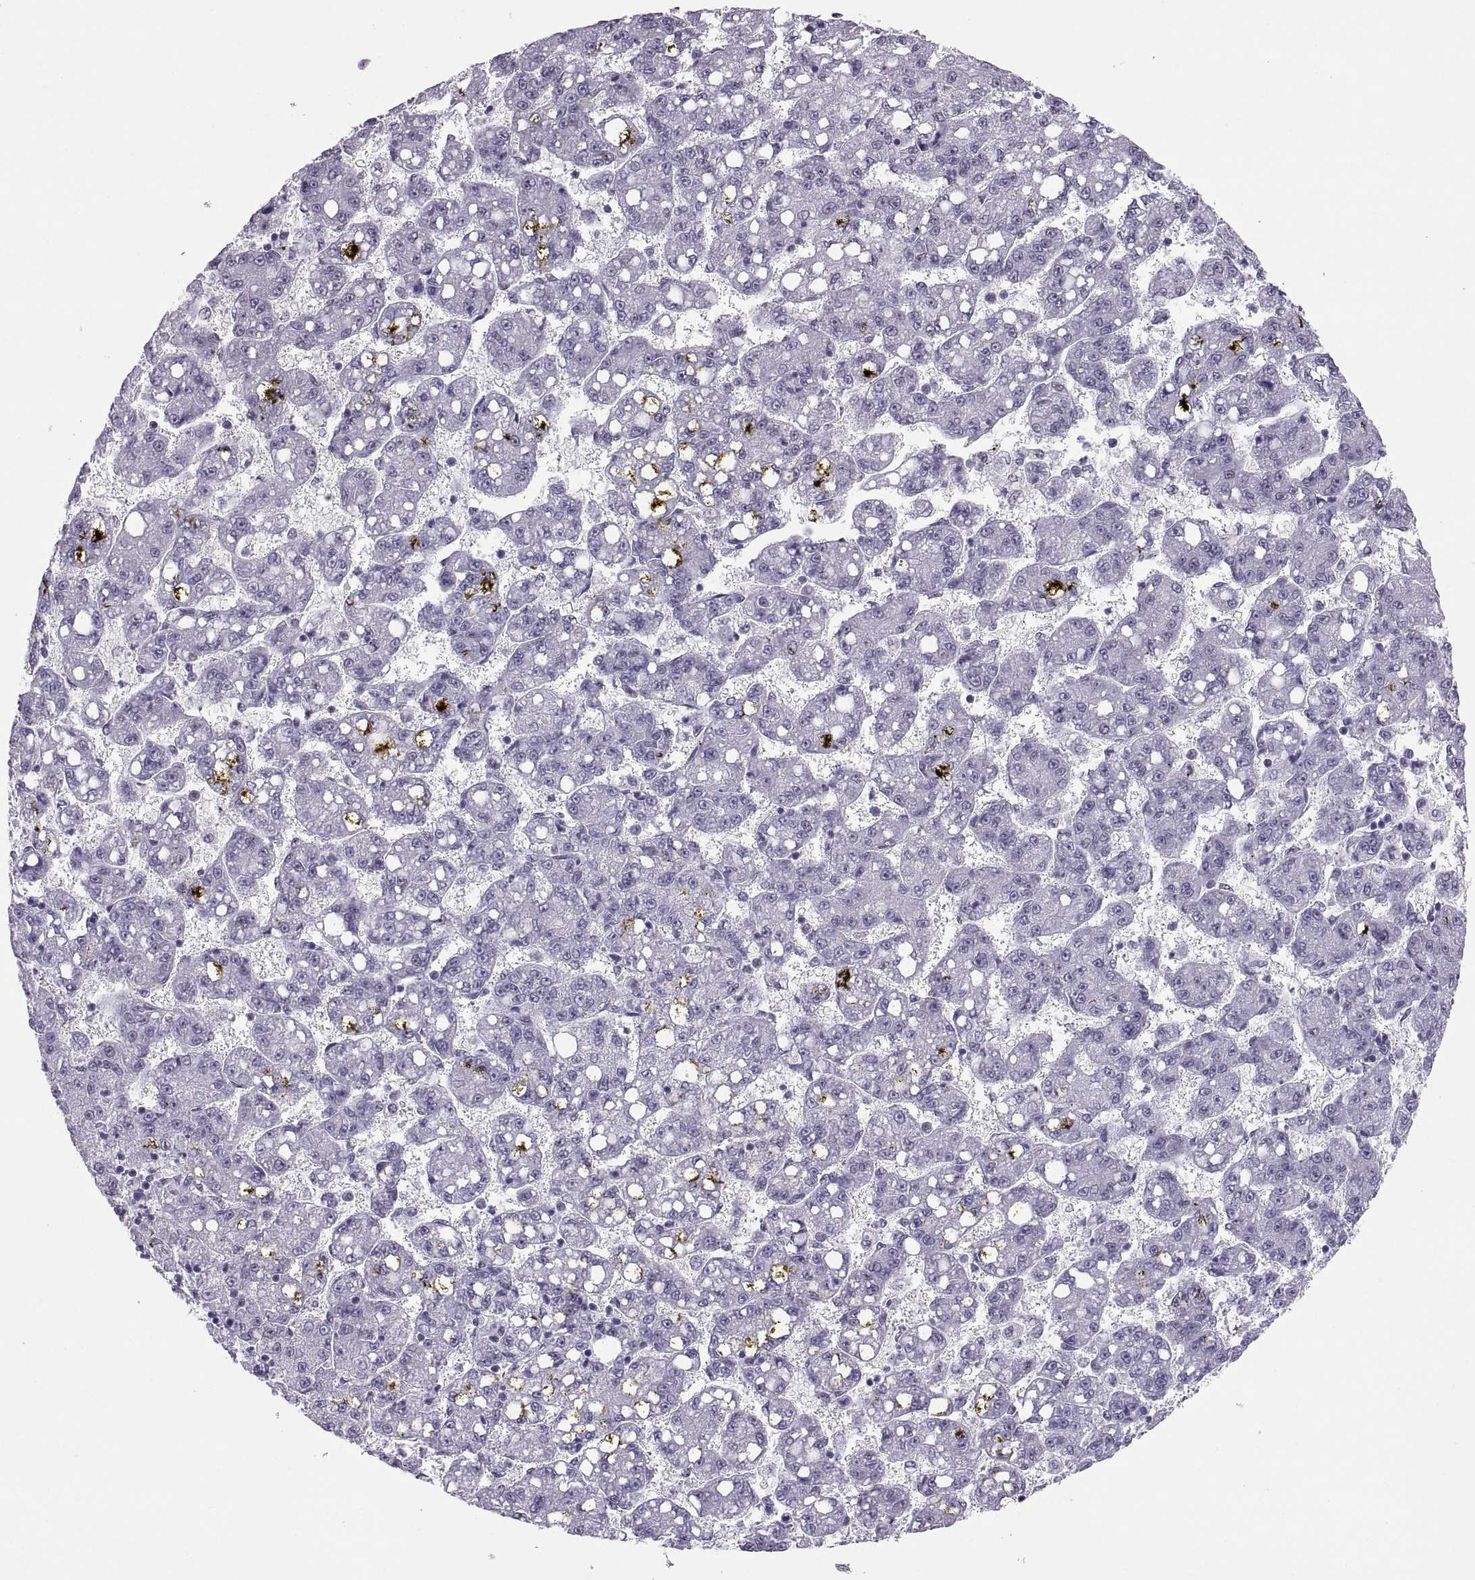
{"staining": {"intensity": "negative", "quantity": "none", "location": "none"}, "tissue": "liver cancer", "cell_type": "Tumor cells", "image_type": "cancer", "snomed": [{"axis": "morphology", "description": "Carcinoma, Hepatocellular, NOS"}, {"axis": "topography", "description": "Liver"}], "caption": "This is an immunohistochemistry histopathology image of liver hepatocellular carcinoma. There is no positivity in tumor cells.", "gene": "CARTPT", "patient": {"sex": "female", "age": 65}}